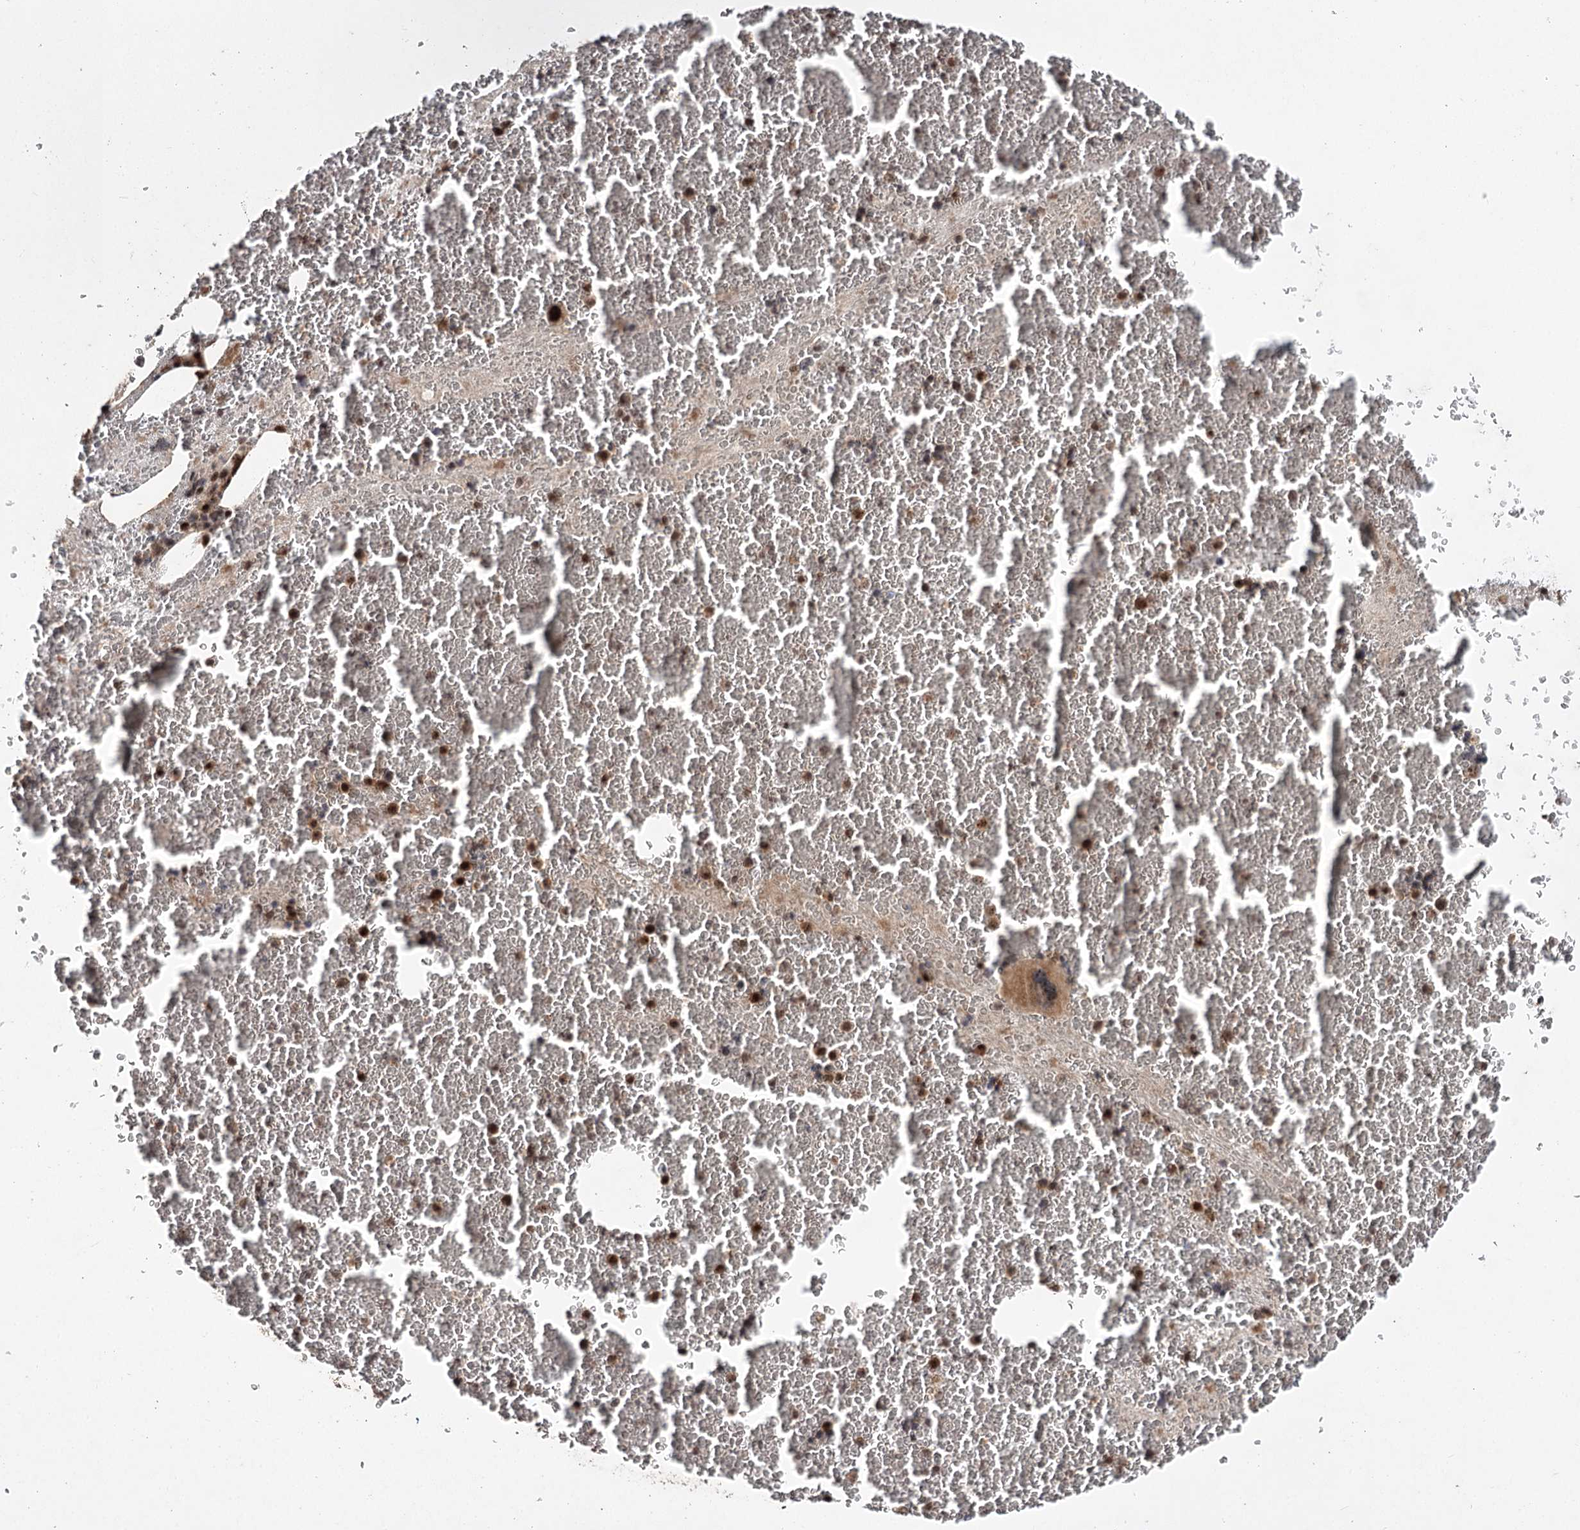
{"staining": {"intensity": "strong", "quantity": "25%-75%", "location": "nuclear"}, "tissue": "bone marrow", "cell_type": "Hematopoietic cells", "image_type": "normal", "snomed": [{"axis": "morphology", "description": "Normal tissue, NOS"}, {"axis": "topography", "description": "Bone marrow"}], "caption": "The image reveals staining of benign bone marrow, revealing strong nuclear protein expression (brown color) within hematopoietic cells.", "gene": "MKNK2", "patient": {"sex": "male", "age": 36}}